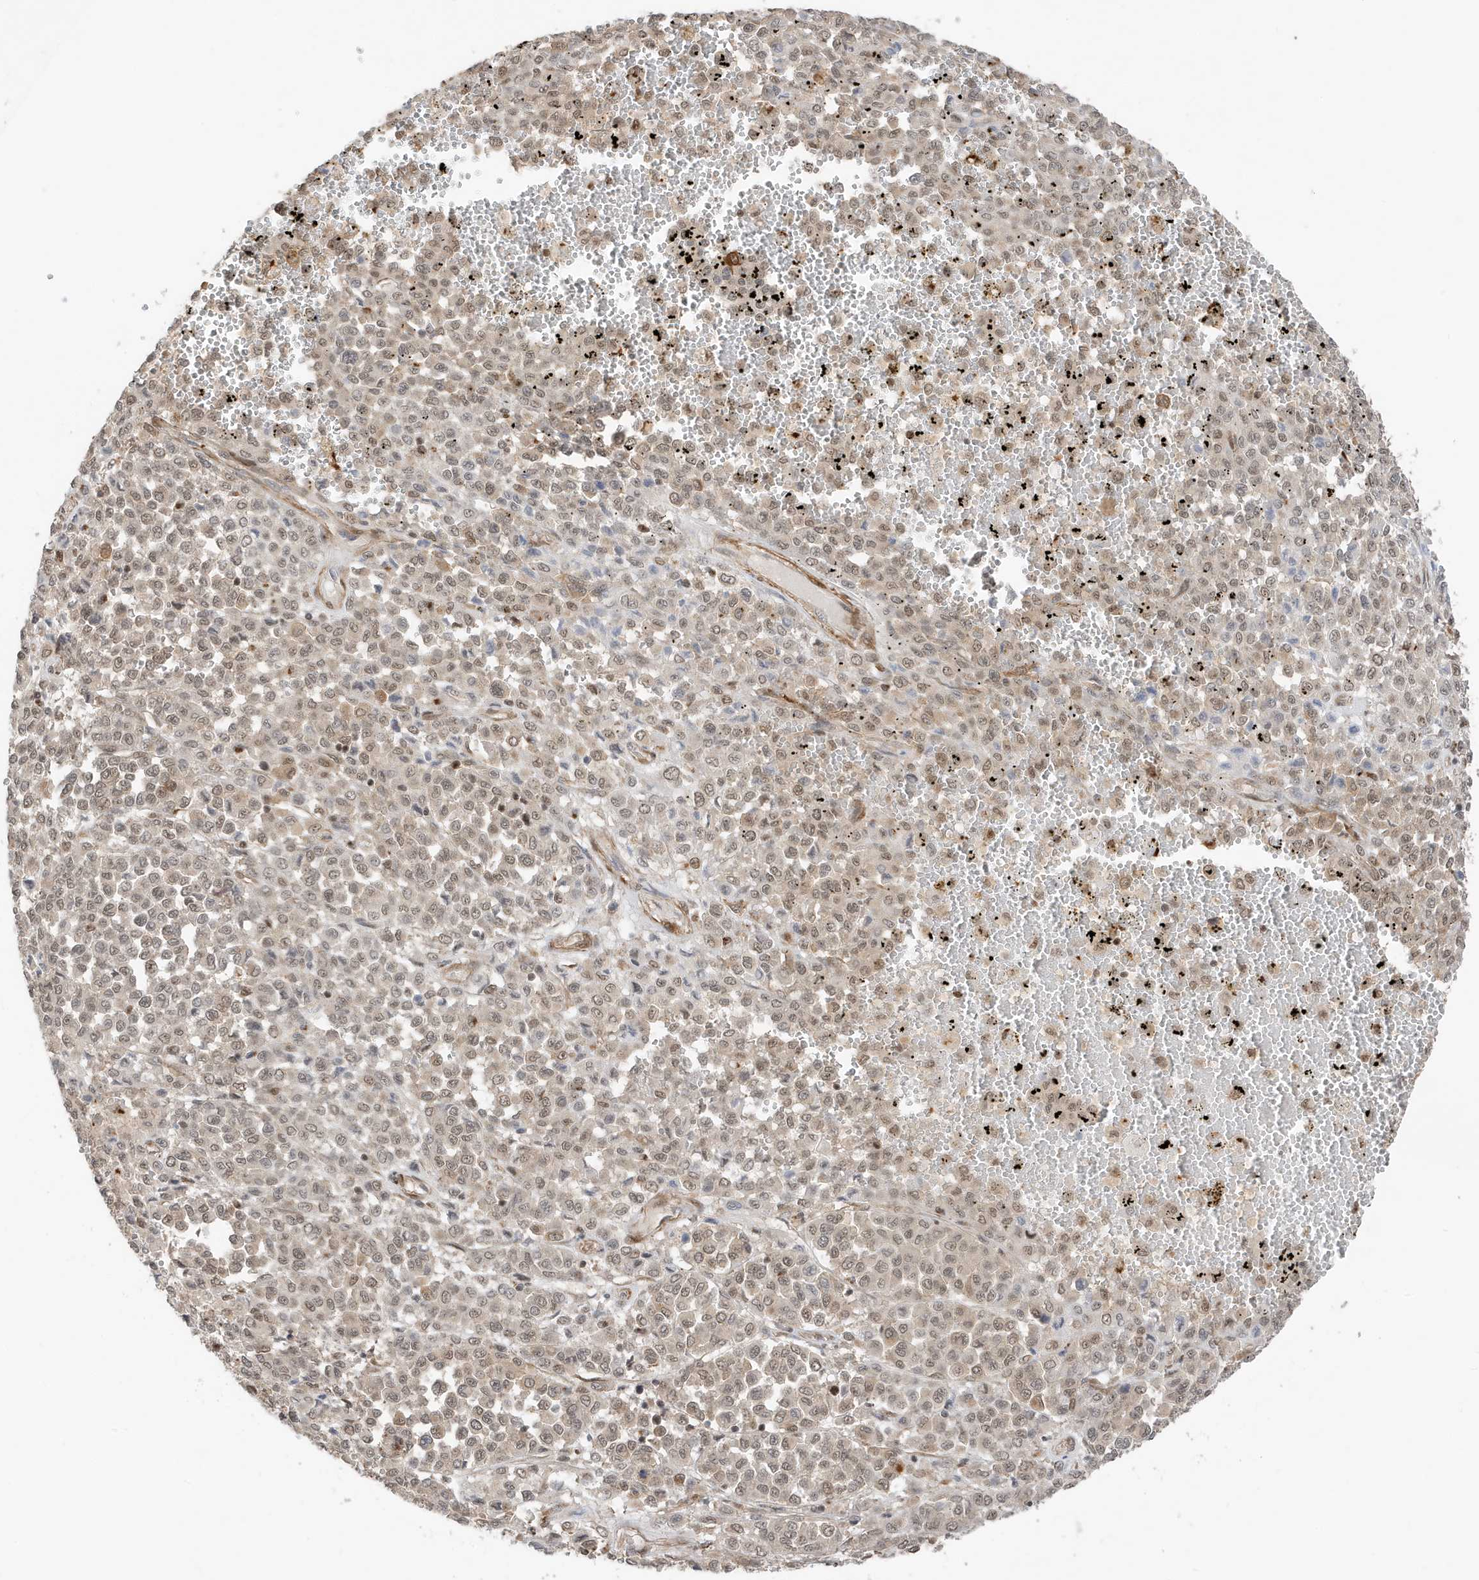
{"staining": {"intensity": "negative", "quantity": "none", "location": "none"}, "tissue": "melanoma", "cell_type": "Tumor cells", "image_type": "cancer", "snomed": [{"axis": "morphology", "description": "Malignant melanoma, Metastatic site"}, {"axis": "topography", "description": "Pancreas"}], "caption": "Malignant melanoma (metastatic site) stained for a protein using immunohistochemistry (IHC) exhibits no expression tumor cells.", "gene": "MAST3", "patient": {"sex": "female", "age": 30}}